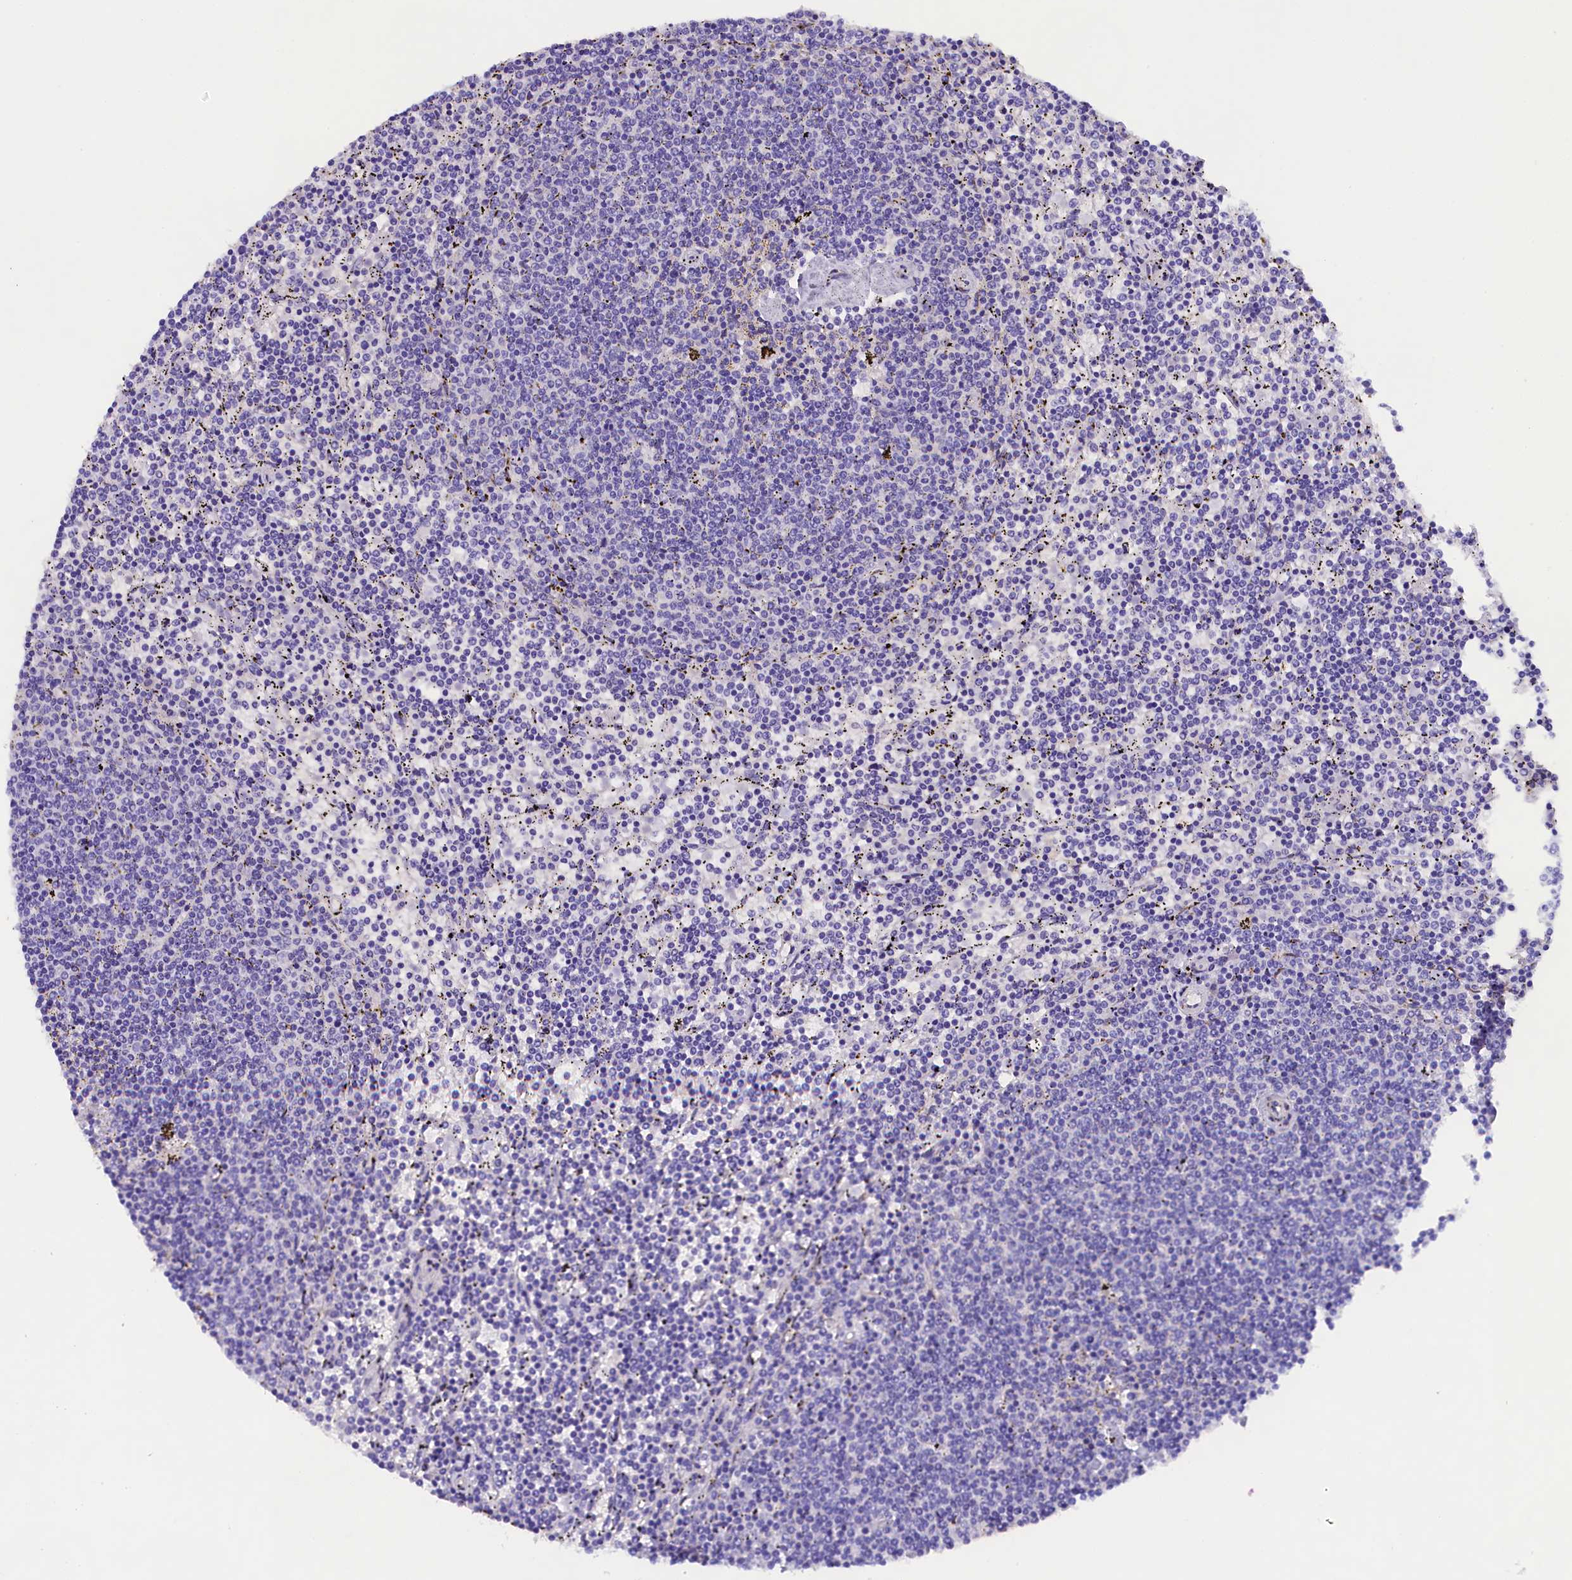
{"staining": {"intensity": "negative", "quantity": "none", "location": "none"}, "tissue": "lymphoma", "cell_type": "Tumor cells", "image_type": "cancer", "snomed": [{"axis": "morphology", "description": "Malignant lymphoma, non-Hodgkin's type, Low grade"}, {"axis": "topography", "description": "Spleen"}], "caption": "Human malignant lymphoma, non-Hodgkin's type (low-grade) stained for a protein using immunohistochemistry (IHC) reveals no staining in tumor cells.", "gene": "SOD3", "patient": {"sex": "female", "age": 50}}